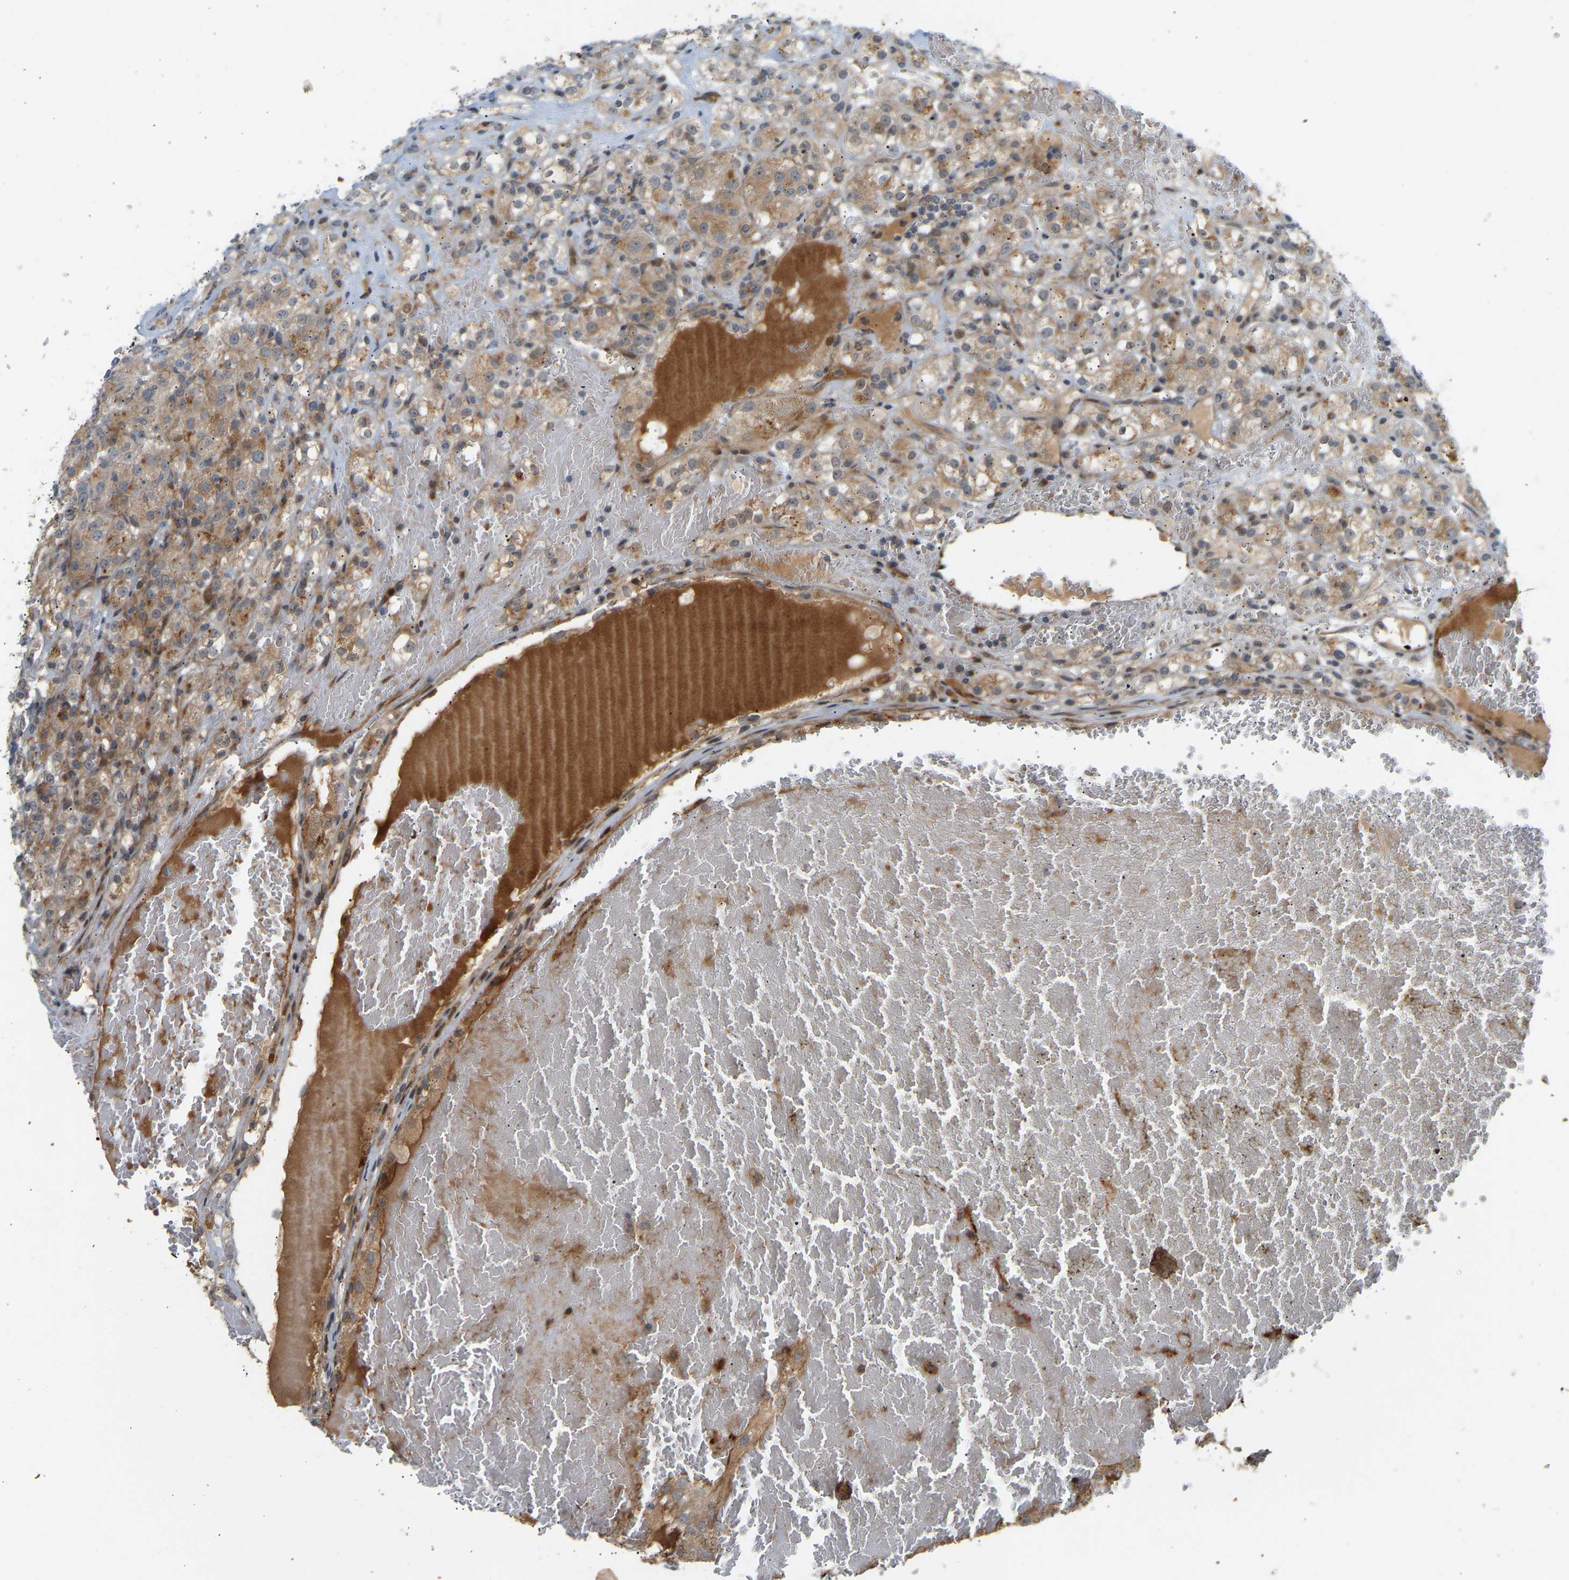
{"staining": {"intensity": "weak", "quantity": ">75%", "location": "cytoplasmic/membranous"}, "tissue": "renal cancer", "cell_type": "Tumor cells", "image_type": "cancer", "snomed": [{"axis": "morphology", "description": "Normal tissue, NOS"}, {"axis": "morphology", "description": "Adenocarcinoma, NOS"}, {"axis": "topography", "description": "Kidney"}], "caption": "The immunohistochemical stain shows weak cytoplasmic/membranous expression in tumor cells of renal adenocarcinoma tissue. The staining was performed using DAB (3,3'-diaminobenzidine), with brown indicating positive protein expression. Nuclei are stained blue with hematoxylin.", "gene": "POGLUT2", "patient": {"sex": "male", "age": 61}}